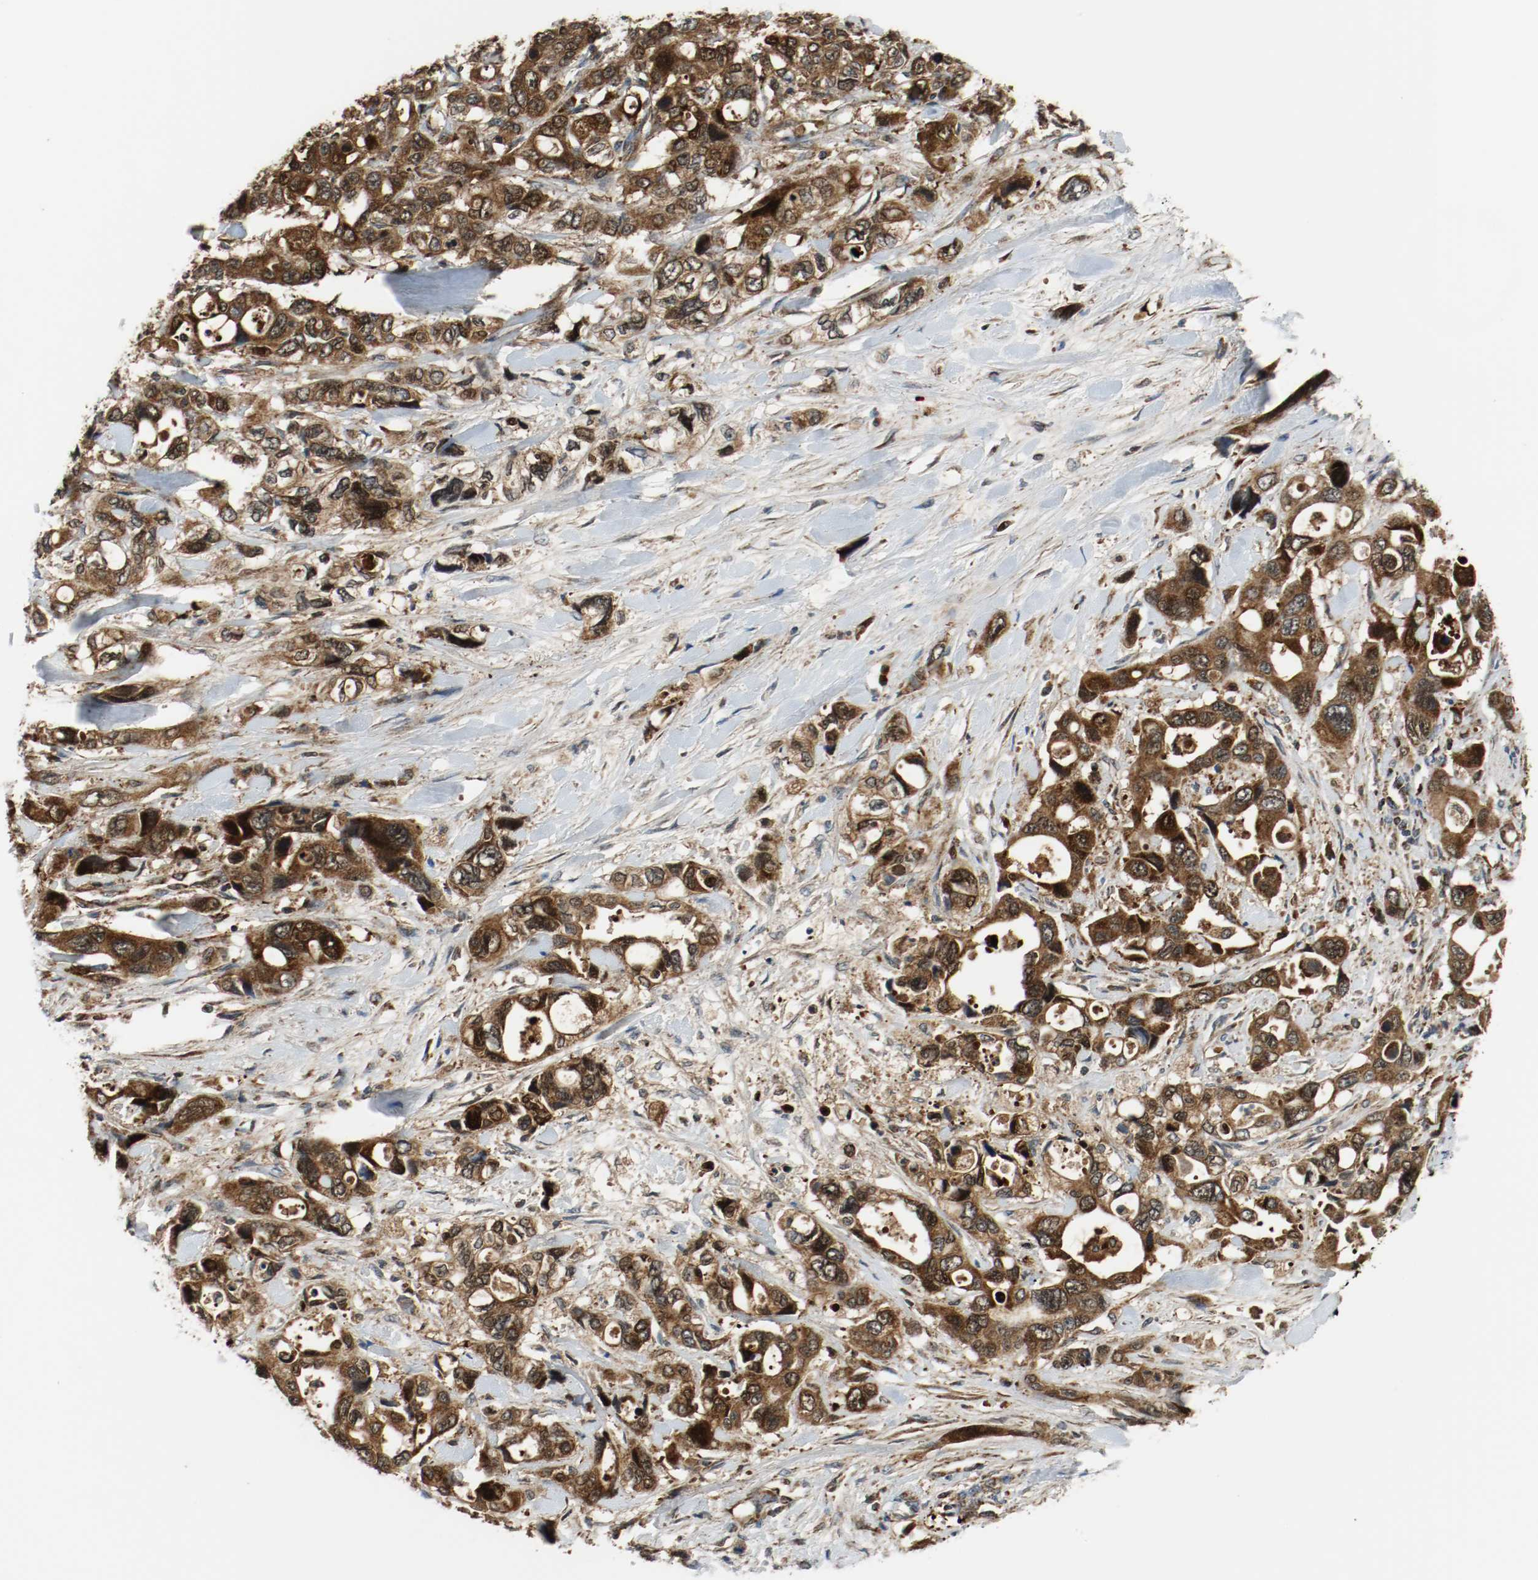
{"staining": {"intensity": "strong", "quantity": ">75%", "location": "cytoplasmic/membranous,nuclear"}, "tissue": "pancreatic cancer", "cell_type": "Tumor cells", "image_type": "cancer", "snomed": [{"axis": "morphology", "description": "Adenocarcinoma, NOS"}, {"axis": "topography", "description": "Pancreas"}], "caption": "Protein analysis of pancreatic adenocarcinoma tissue demonstrates strong cytoplasmic/membranous and nuclear expression in approximately >75% of tumor cells. (Brightfield microscopy of DAB IHC at high magnification).", "gene": "TXNRD1", "patient": {"sex": "male", "age": 46}}